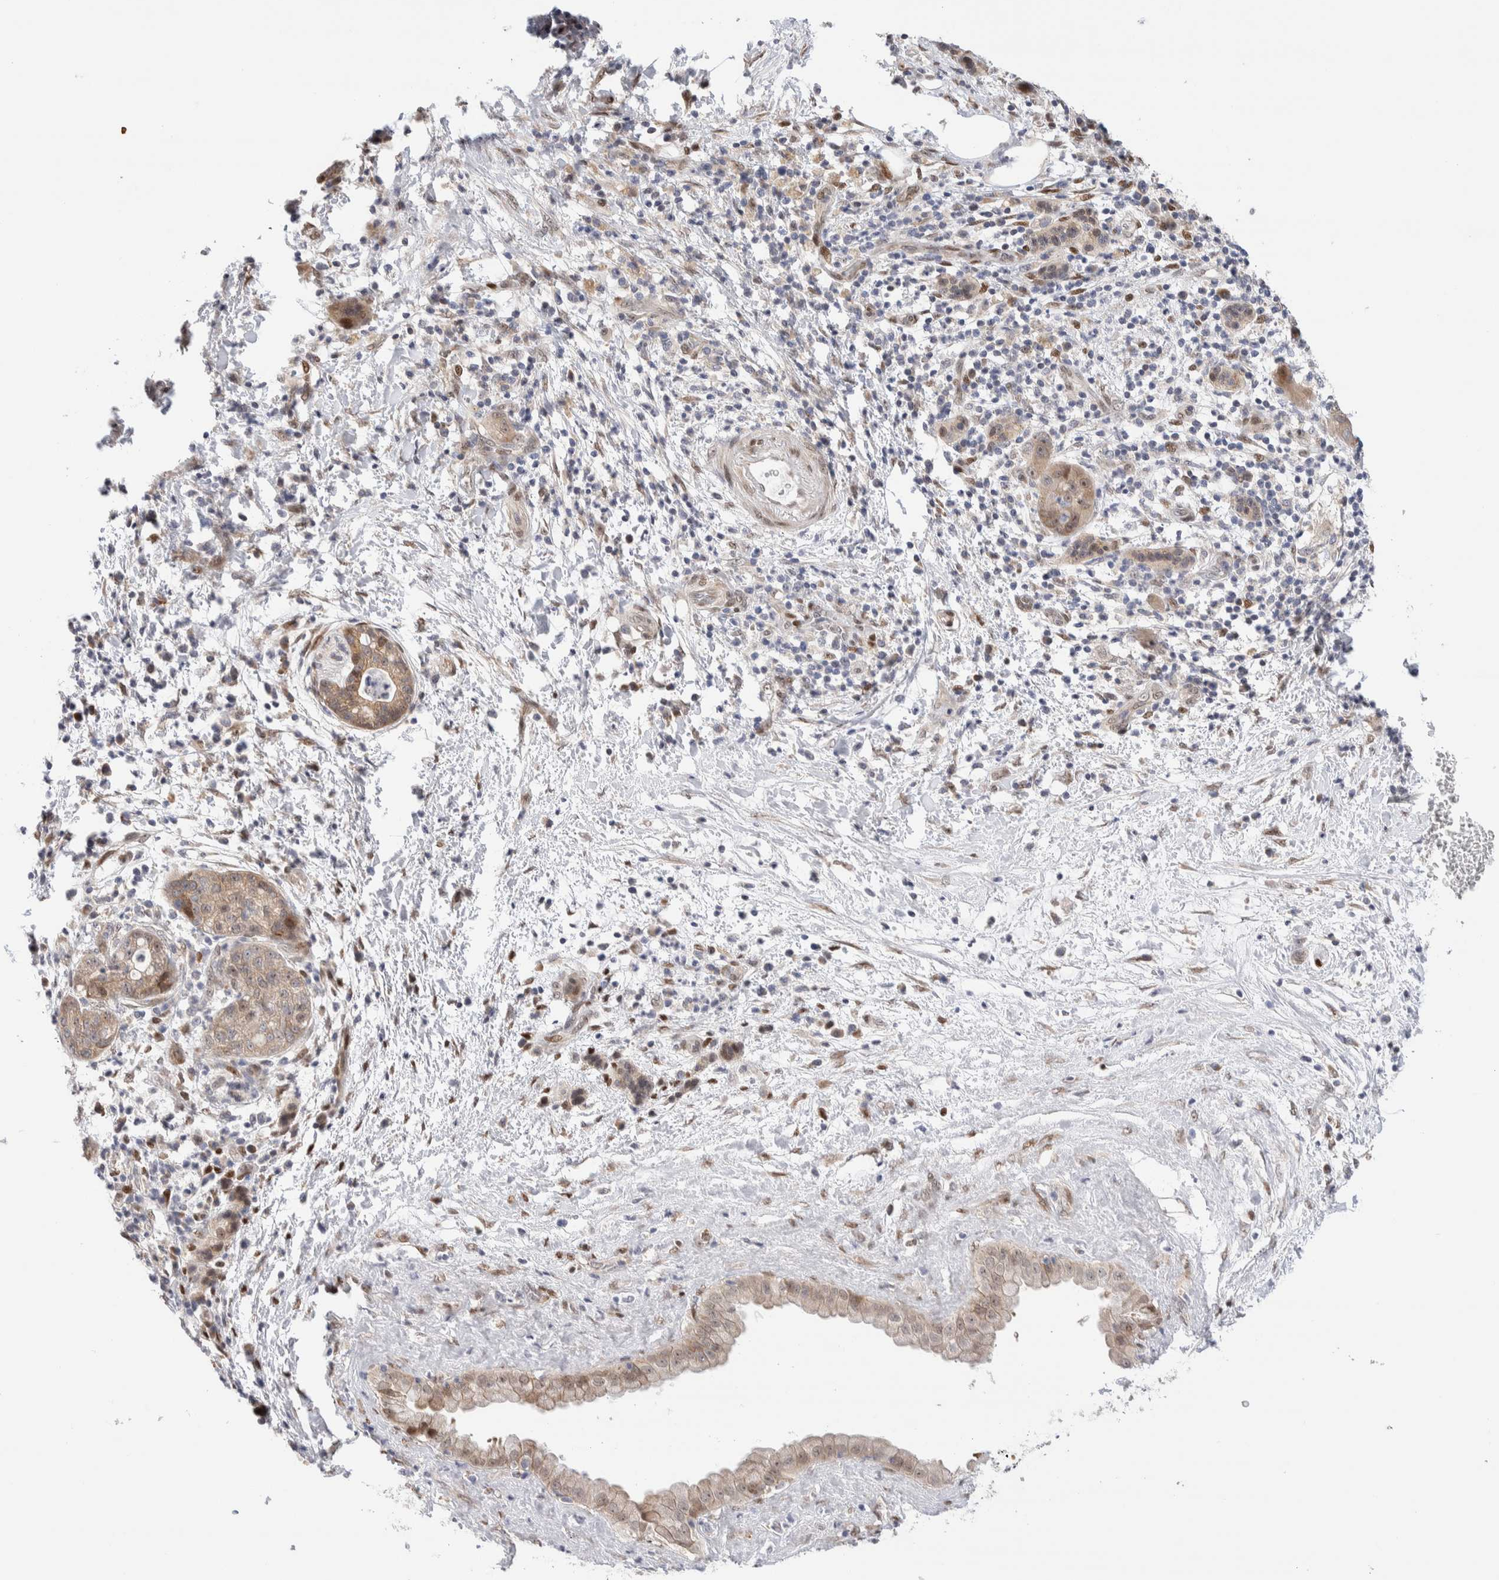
{"staining": {"intensity": "weak", "quantity": ">75%", "location": "cytoplasmic/membranous"}, "tissue": "pancreatic cancer", "cell_type": "Tumor cells", "image_type": "cancer", "snomed": [{"axis": "morphology", "description": "Adenocarcinoma, NOS"}, {"axis": "topography", "description": "Pancreas"}], "caption": "IHC staining of pancreatic cancer (adenocarcinoma), which displays low levels of weak cytoplasmic/membranous staining in about >75% of tumor cells indicating weak cytoplasmic/membranous protein expression. The staining was performed using DAB (3,3'-diaminobenzidine) (brown) for protein detection and nuclei were counterstained in hematoxylin (blue).", "gene": "NSMAF", "patient": {"sex": "female", "age": 78}}